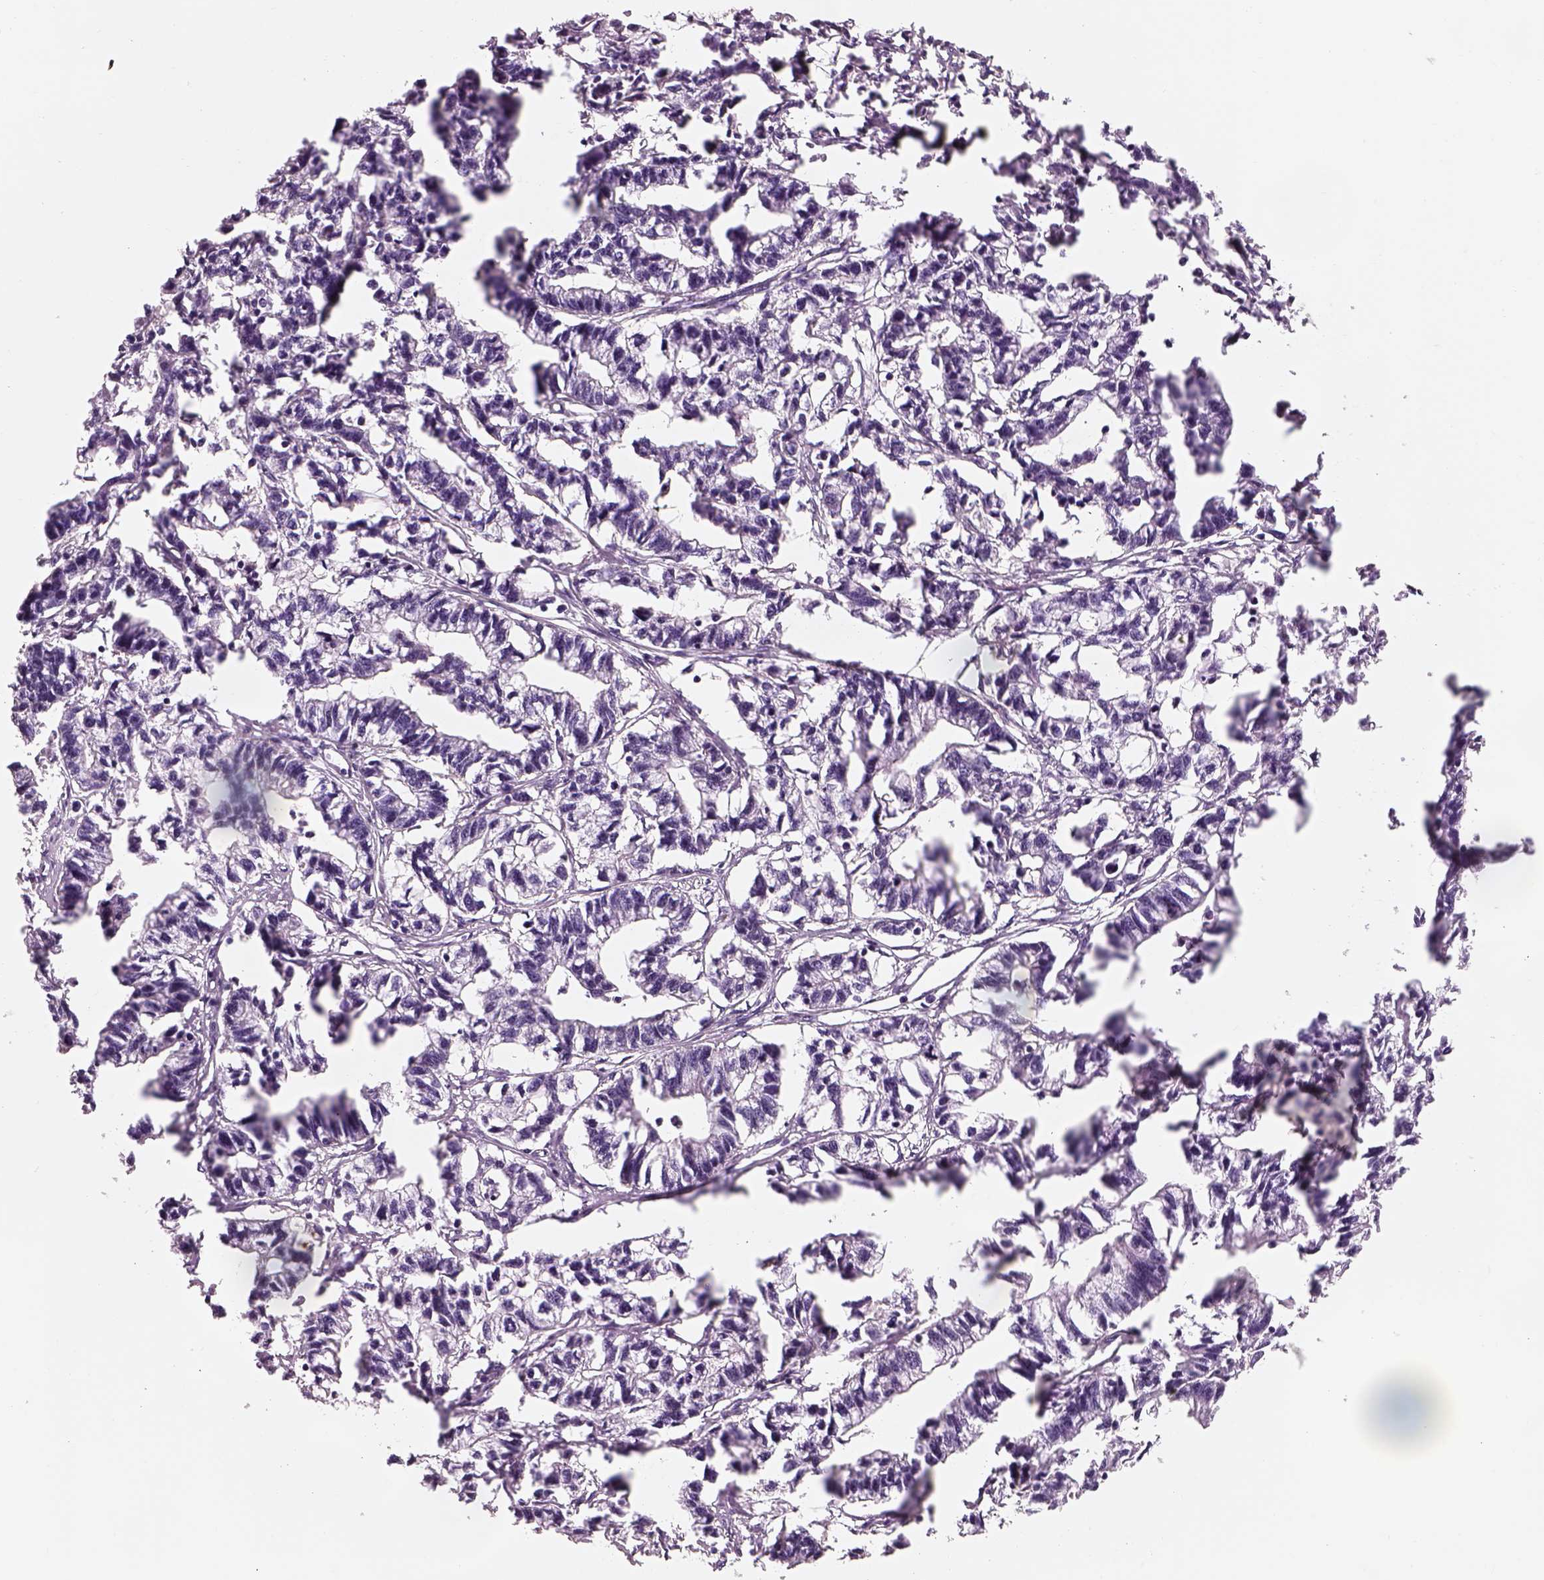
{"staining": {"intensity": "negative", "quantity": "none", "location": "none"}, "tissue": "stomach cancer", "cell_type": "Tumor cells", "image_type": "cancer", "snomed": [{"axis": "morphology", "description": "Adenocarcinoma, NOS"}, {"axis": "topography", "description": "Stomach"}], "caption": "The histopathology image shows no significant expression in tumor cells of stomach cancer.", "gene": "OTUD6A", "patient": {"sex": "male", "age": 83}}